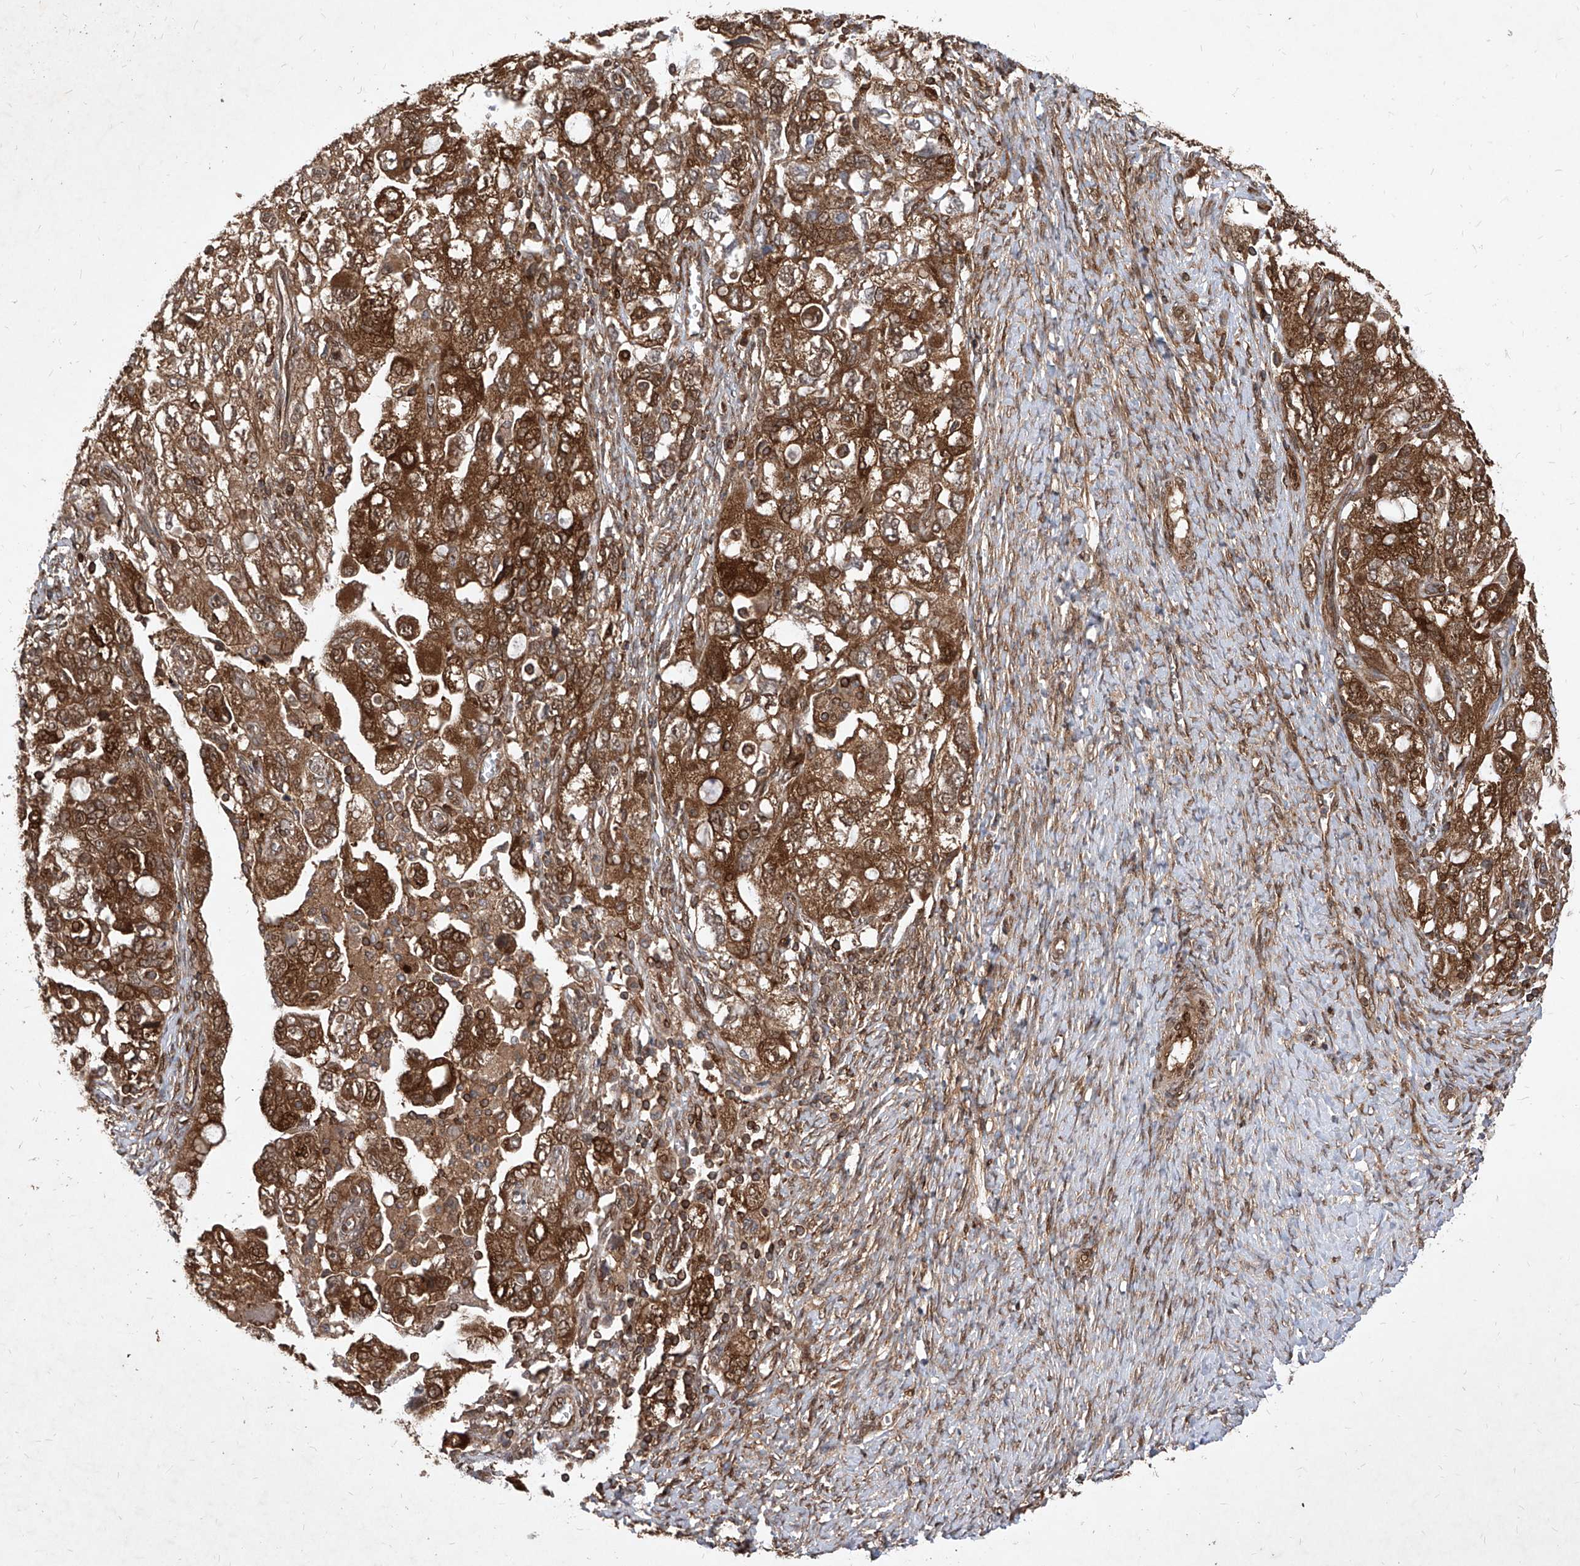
{"staining": {"intensity": "strong", "quantity": ">75%", "location": "cytoplasmic/membranous,nuclear"}, "tissue": "ovarian cancer", "cell_type": "Tumor cells", "image_type": "cancer", "snomed": [{"axis": "morphology", "description": "Carcinoma, NOS"}, {"axis": "morphology", "description": "Cystadenocarcinoma, serous, NOS"}, {"axis": "topography", "description": "Ovary"}], "caption": "Human ovarian cancer (carcinoma) stained for a protein (brown) demonstrates strong cytoplasmic/membranous and nuclear positive staining in approximately >75% of tumor cells.", "gene": "MAGED2", "patient": {"sex": "female", "age": 69}}